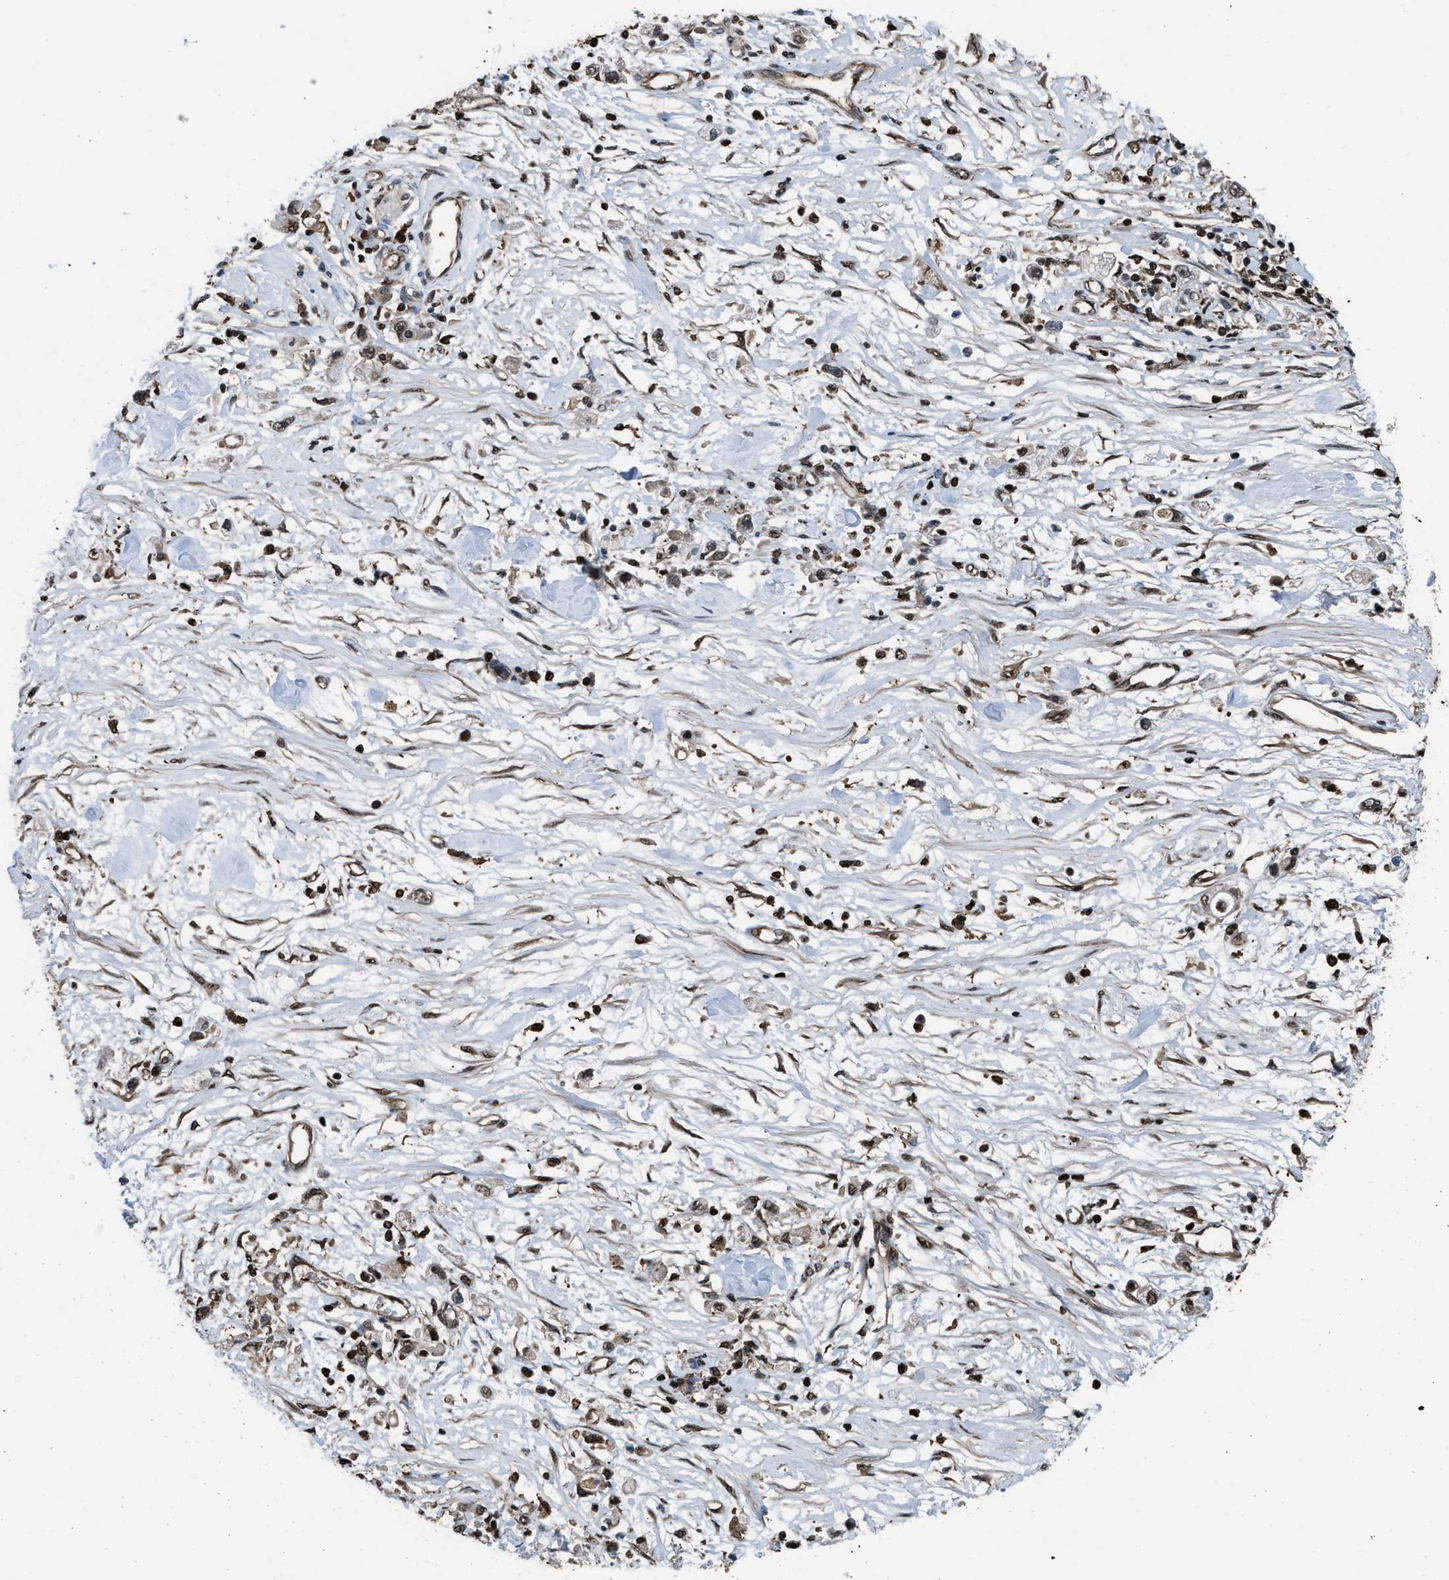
{"staining": {"intensity": "moderate", "quantity": ">75%", "location": "nuclear"}, "tissue": "stomach cancer", "cell_type": "Tumor cells", "image_type": "cancer", "snomed": [{"axis": "morphology", "description": "Adenocarcinoma, NOS"}, {"axis": "topography", "description": "Stomach"}], "caption": "DAB (3,3'-diaminobenzidine) immunohistochemical staining of human stomach adenocarcinoma demonstrates moderate nuclear protein positivity in approximately >75% of tumor cells.", "gene": "FNTA", "patient": {"sex": "female", "age": 59}}